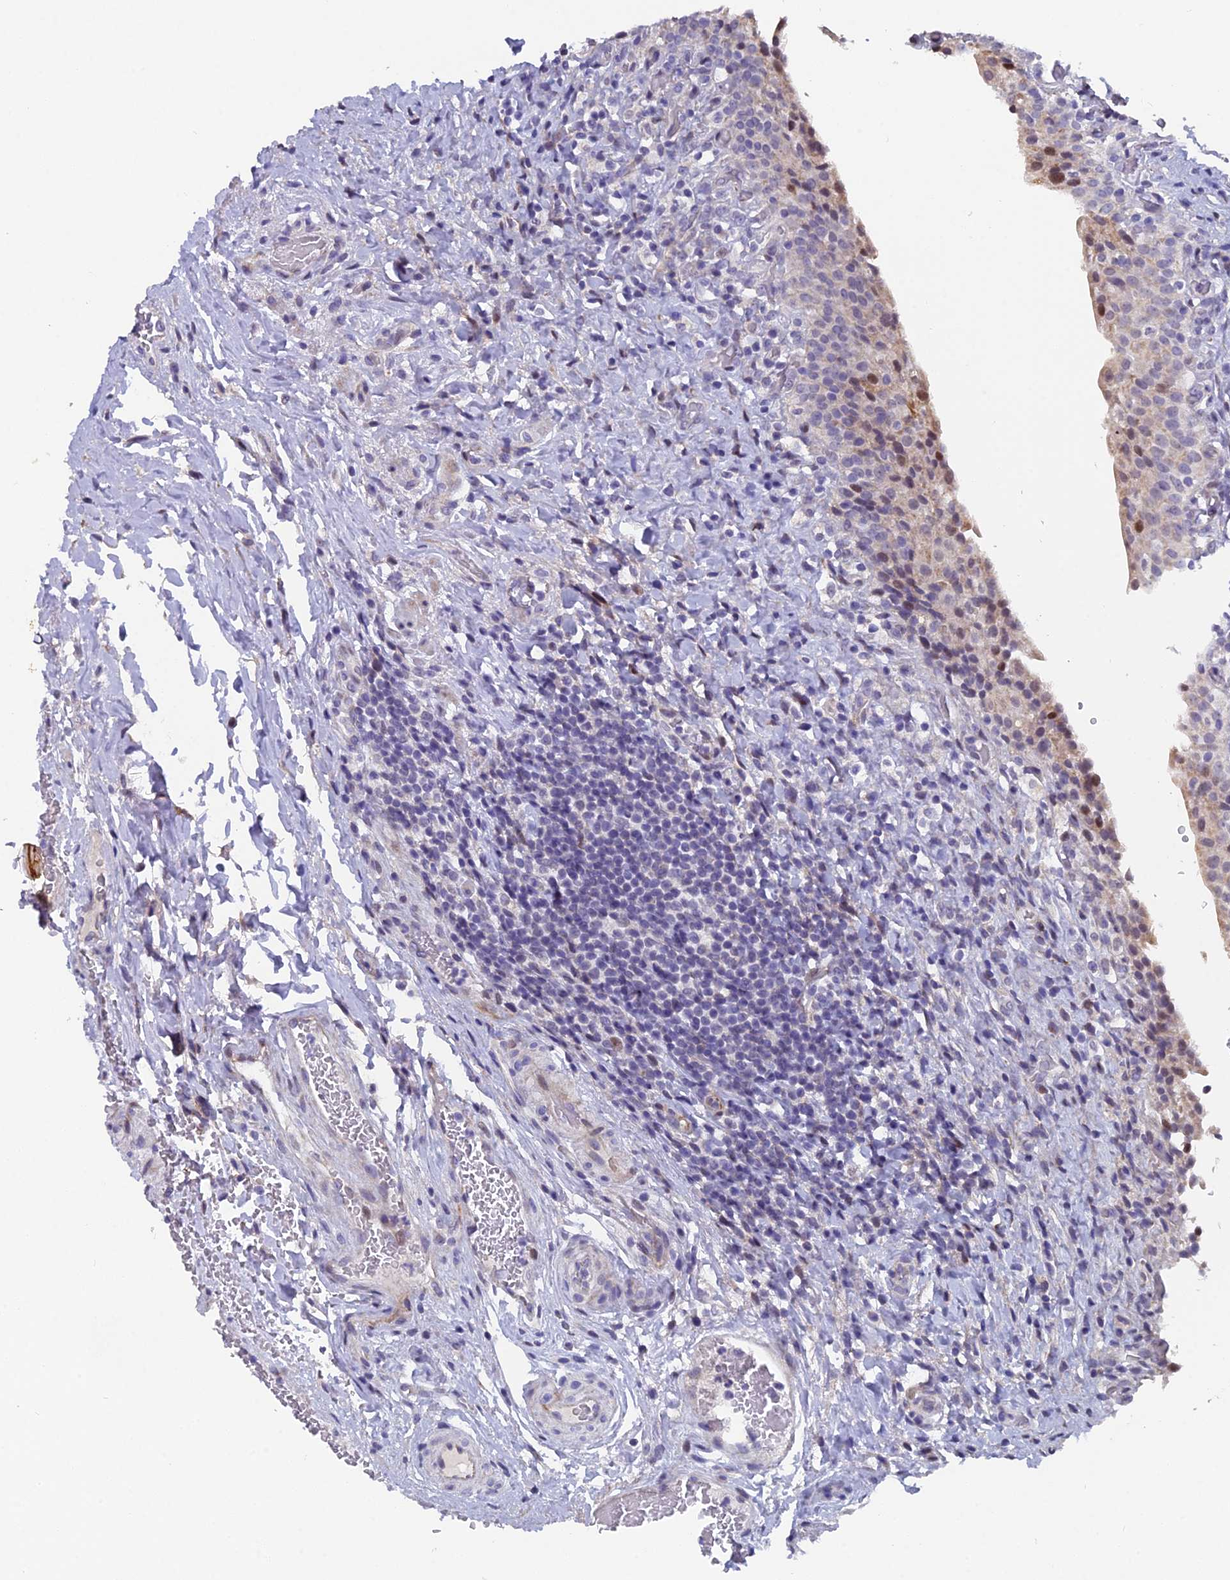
{"staining": {"intensity": "moderate", "quantity": "<25%", "location": "nuclear"}, "tissue": "urinary bladder", "cell_type": "Urothelial cells", "image_type": "normal", "snomed": [{"axis": "morphology", "description": "Normal tissue, NOS"}, {"axis": "morphology", "description": "Inflammation, NOS"}, {"axis": "topography", "description": "Urinary bladder"}], "caption": "This micrograph exhibits normal urinary bladder stained with IHC to label a protein in brown. The nuclear of urothelial cells show moderate positivity for the protein. Nuclei are counter-stained blue.", "gene": "XKR9", "patient": {"sex": "male", "age": 64}}